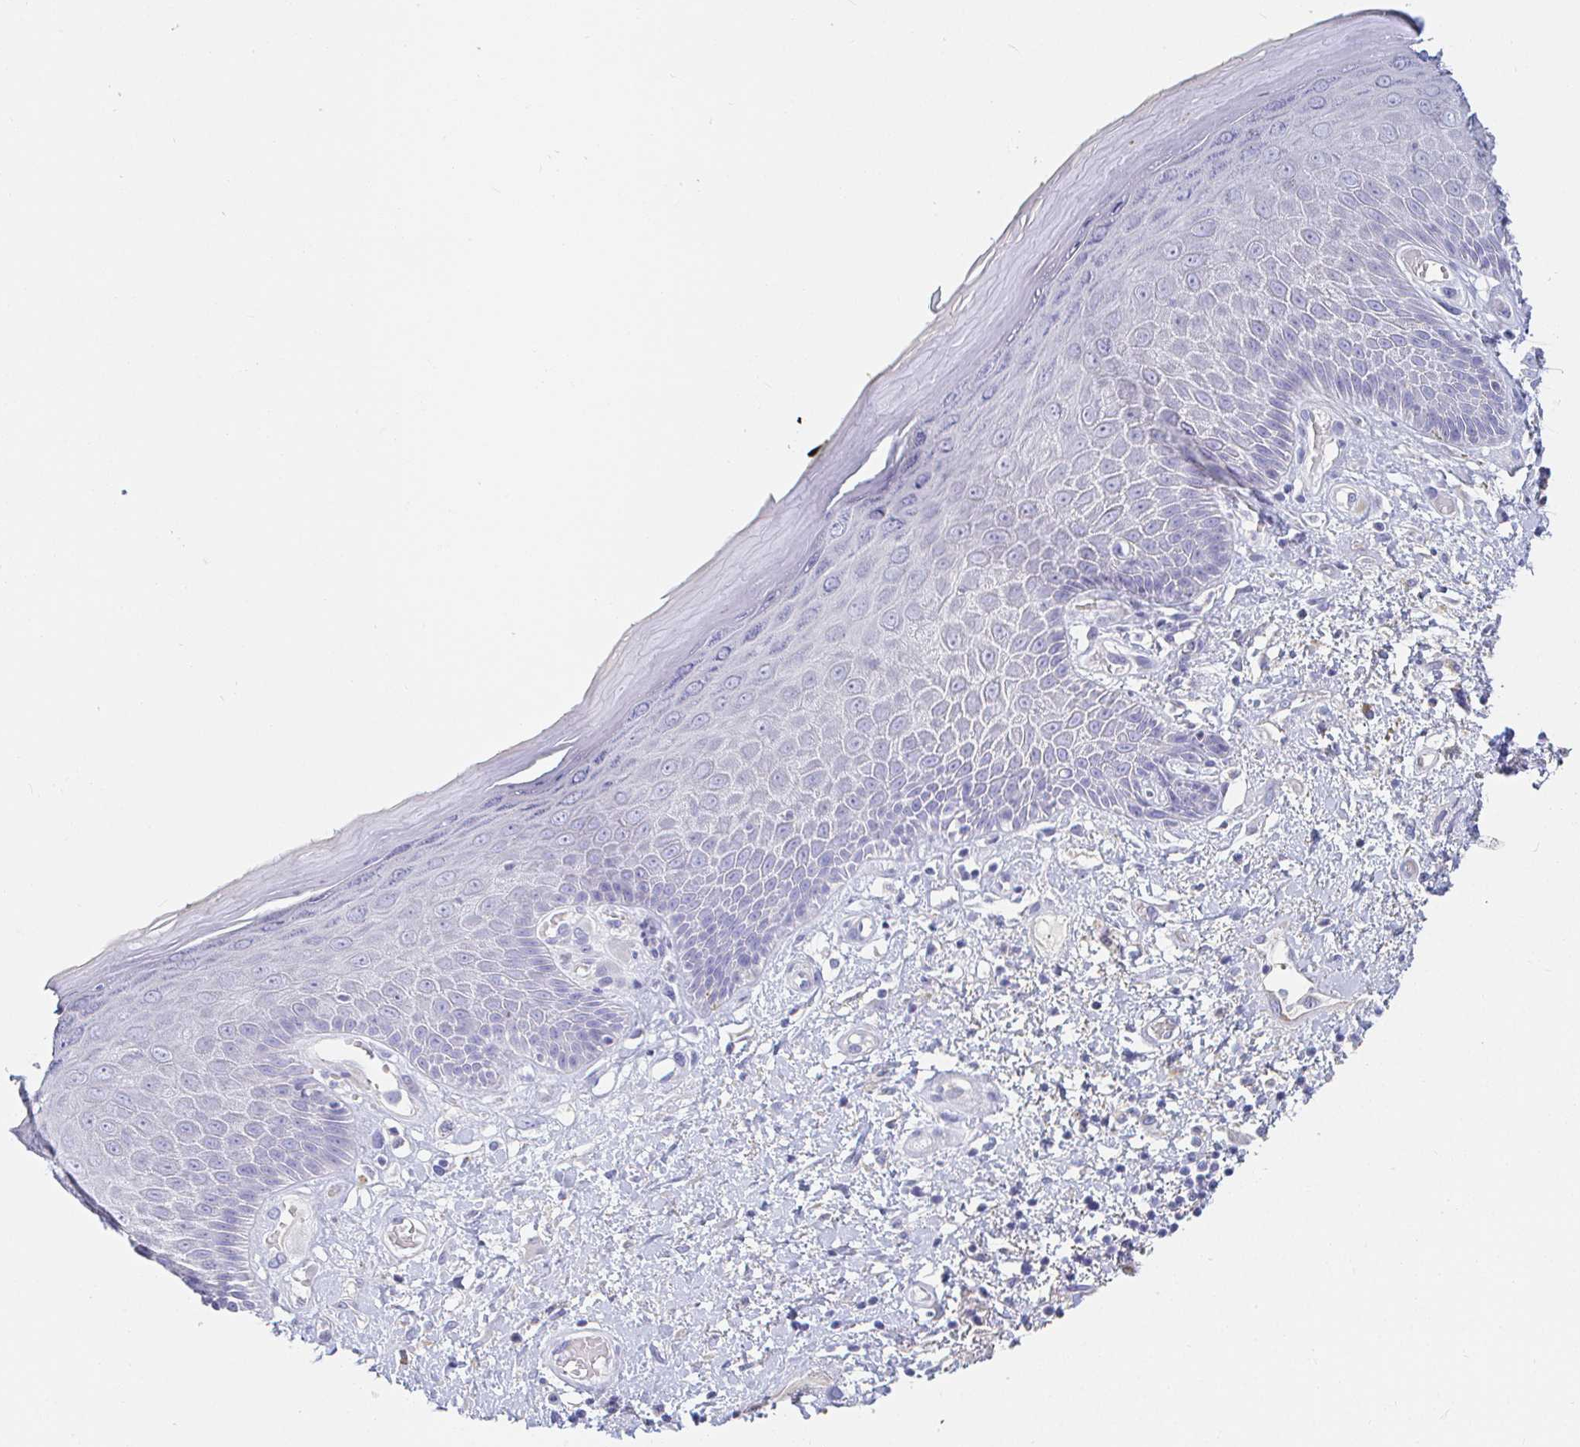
{"staining": {"intensity": "negative", "quantity": "none", "location": "none"}, "tissue": "skin", "cell_type": "Epidermal cells", "image_type": "normal", "snomed": [{"axis": "morphology", "description": "Normal tissue, NOS"}, {"axis": "topography", "description": "Anal"}, {"axis": "topography", "description": "Peripheral nerve tissue"}], "caption": "A high-resolution photomicrograph shows IHC staining of unremarkable skin, which exhibits no significant staining in epidermal cells.", "gene": "PDE6B", "patient": {"sex": "male", "age": 78}}